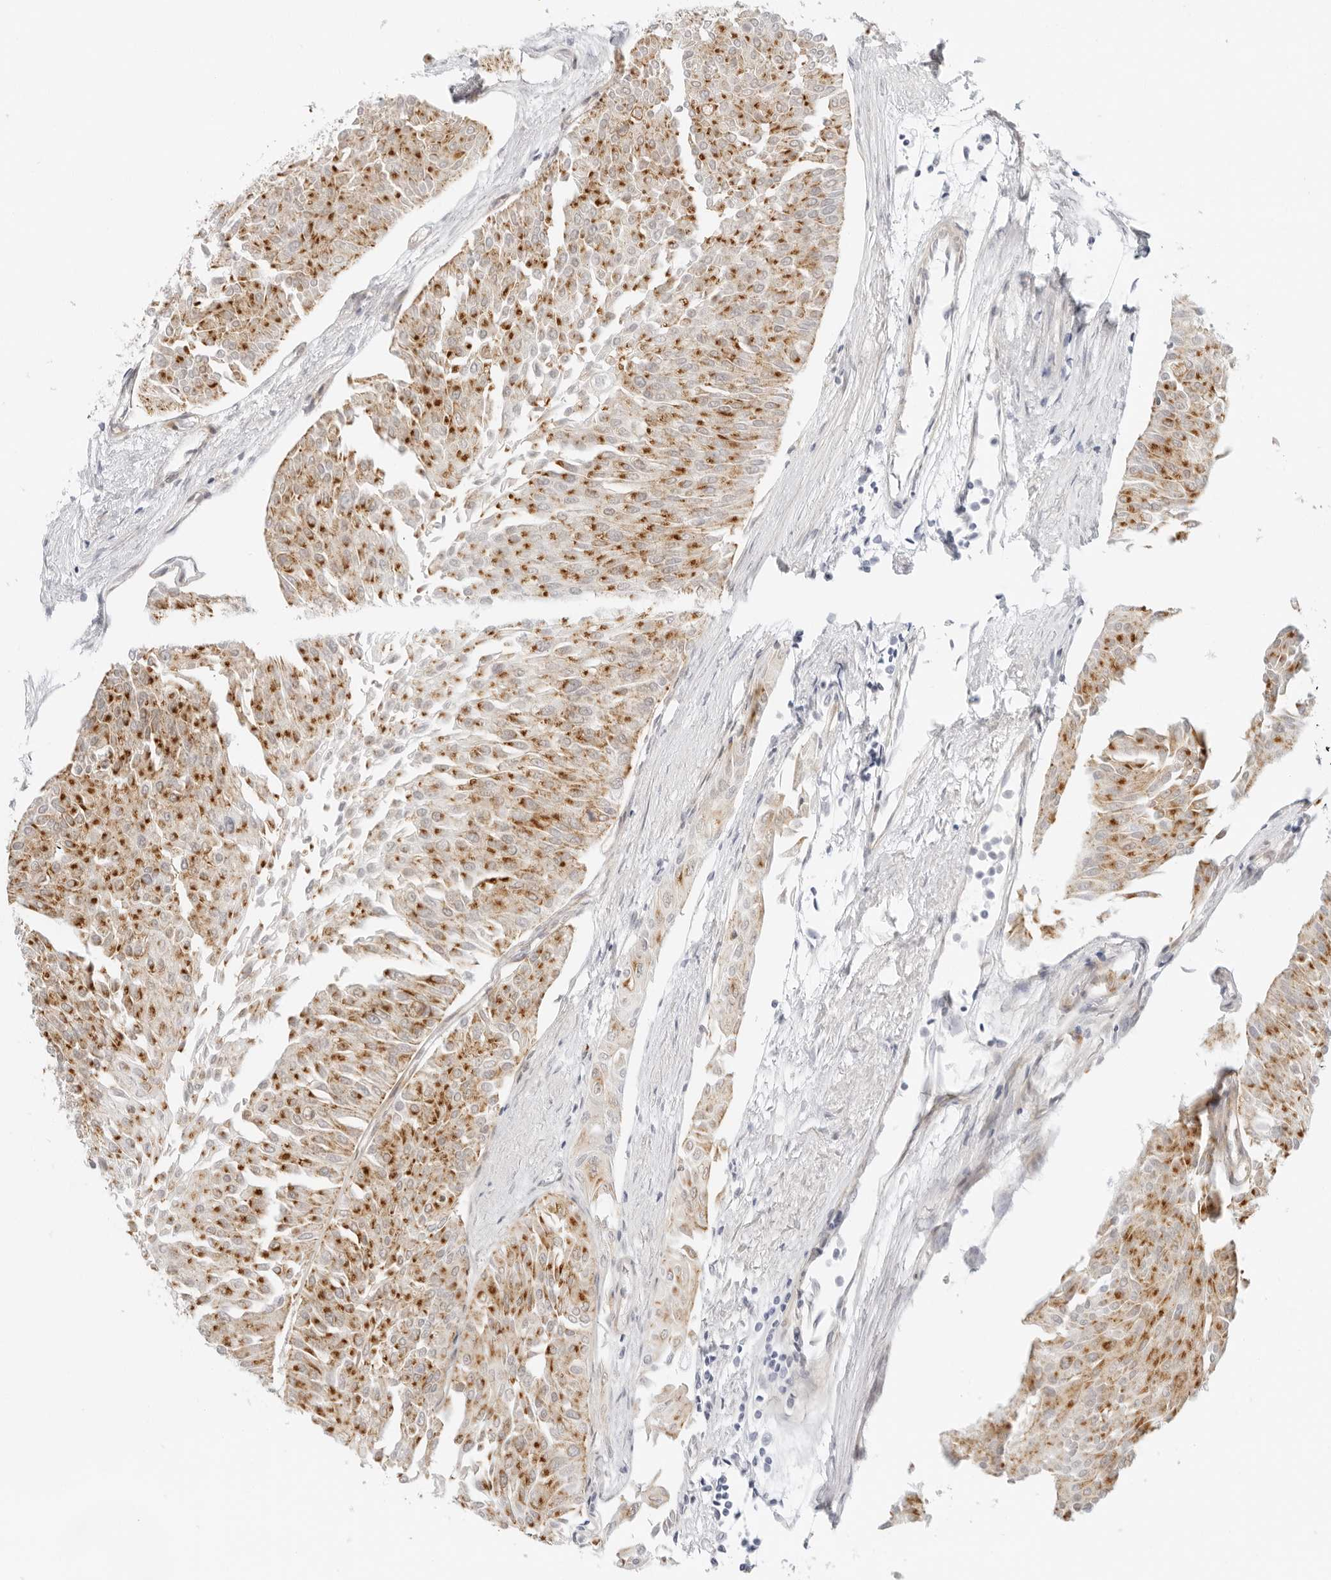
{"staining": {"intensity": "strong", "quantity": ">75%", "location": "cytoplasmic/membranous"}, "tissue": "urothelial cancer", "cell_type": "Tumor cells", "image_type": "cancer", "snomed": [{"axis": "morphology", "description": "Urothelial carcinoma, Low grade"}, {"axis": "topography", "description": "Urinary bladder"}], "caption": "An immunohistochemistry micrograph of tumor tissue is shown. Protein staining in brown highlights strong cytoplasmic/membranous positivity in low-grade urothelial carcinoma within tumor cells.", "gene": "RC3H1", "patient": {"sex": "male", "age": 67}}